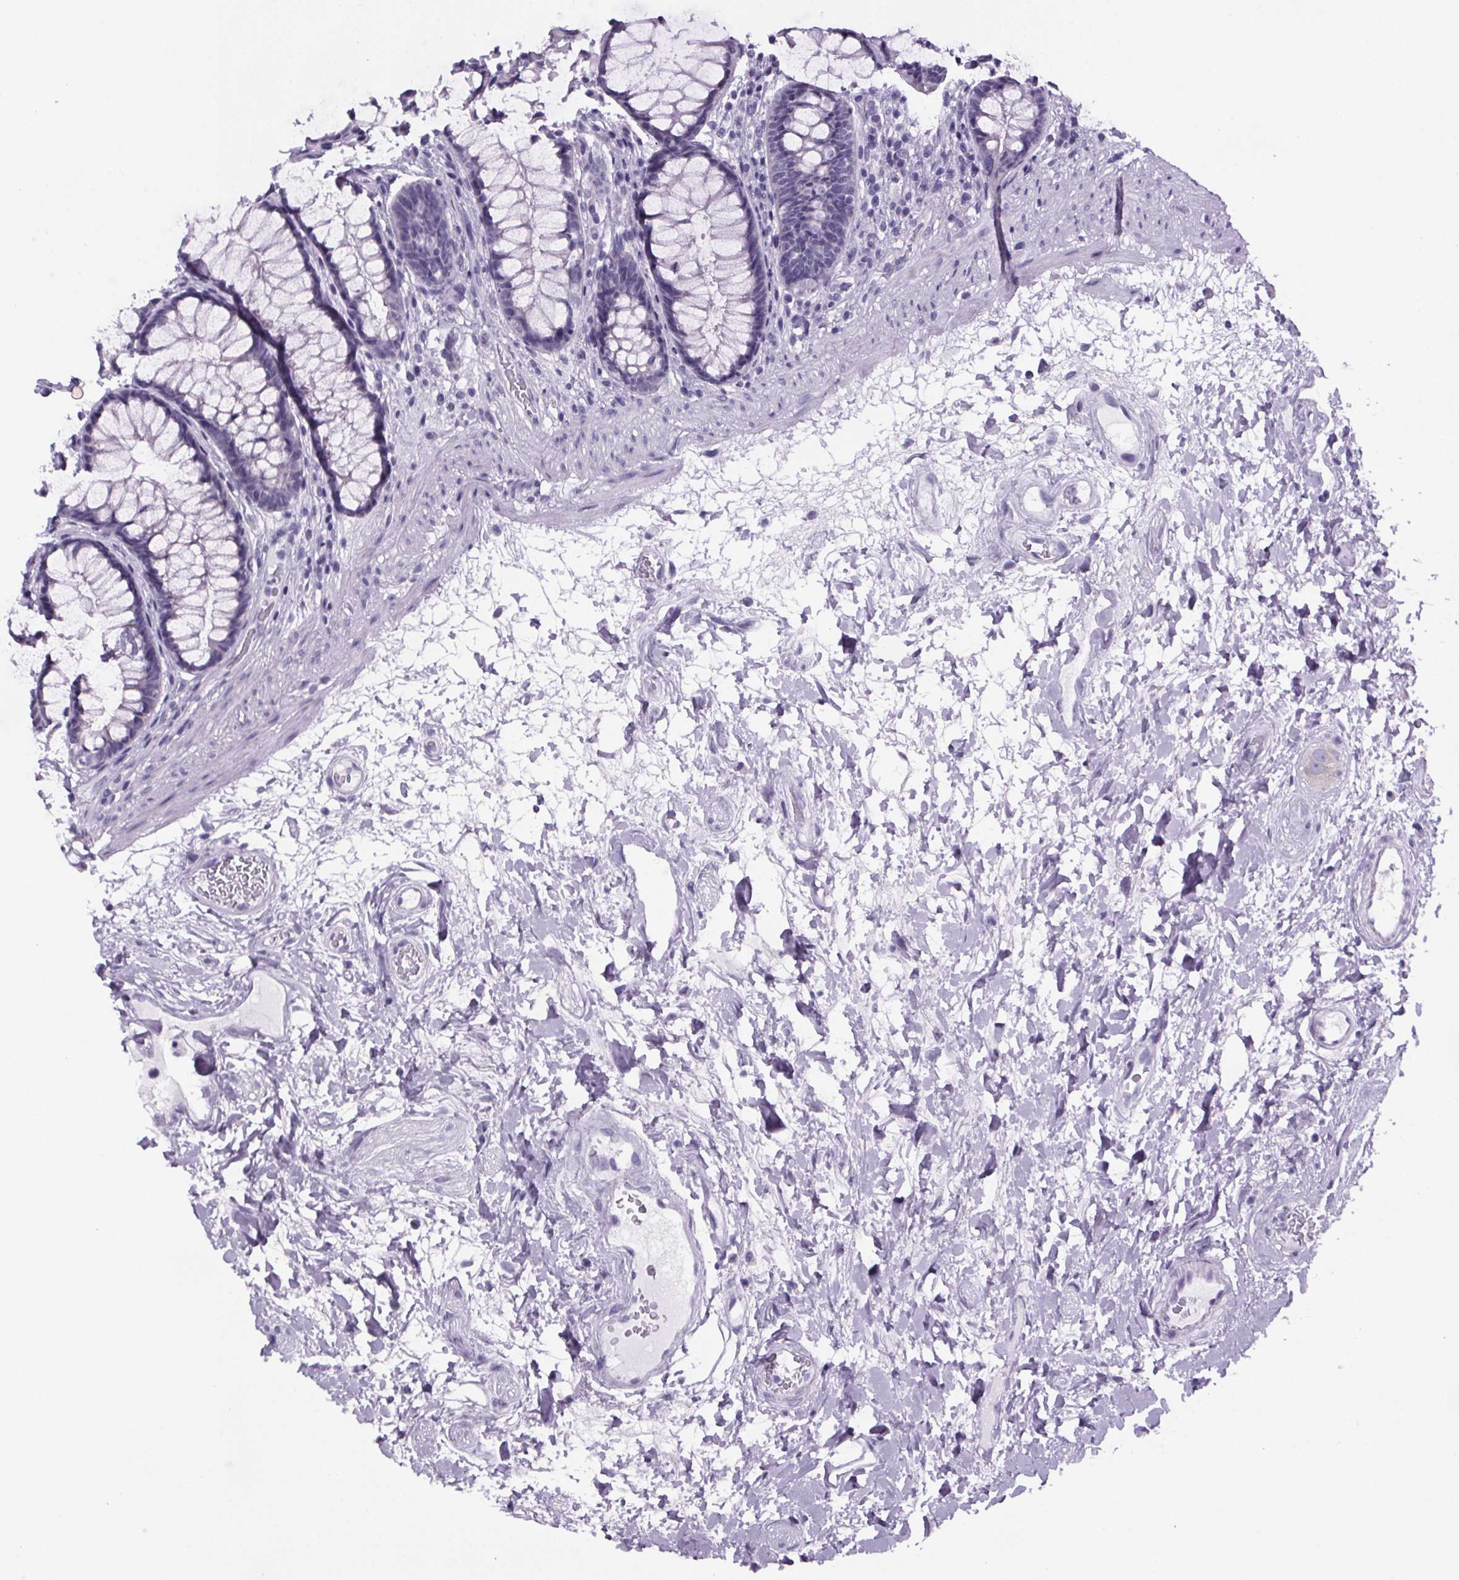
{"staining": {"intensity": "negative", "quantity": "none", "location": "none"}, "tissue": "rectum", "cell_type": "Glandular cells", "image_type": "normal", "snomed": [{"axis": "morphology", "description": "Normal tissue, NOS"}, {"axis": "topography", "description": "Rectum"}], "caption": "Immunohistochemistry of normal human rectum demonstrates no staining in glandular cells. (Stains: DAB (3,3'-diaminobenzidine) IHC with hematoxylin counter stain, Microscopy: brightfield microscopy at high magnification).", "gene": "CUBN", "patient": {"sex": "male", "age": 72}}